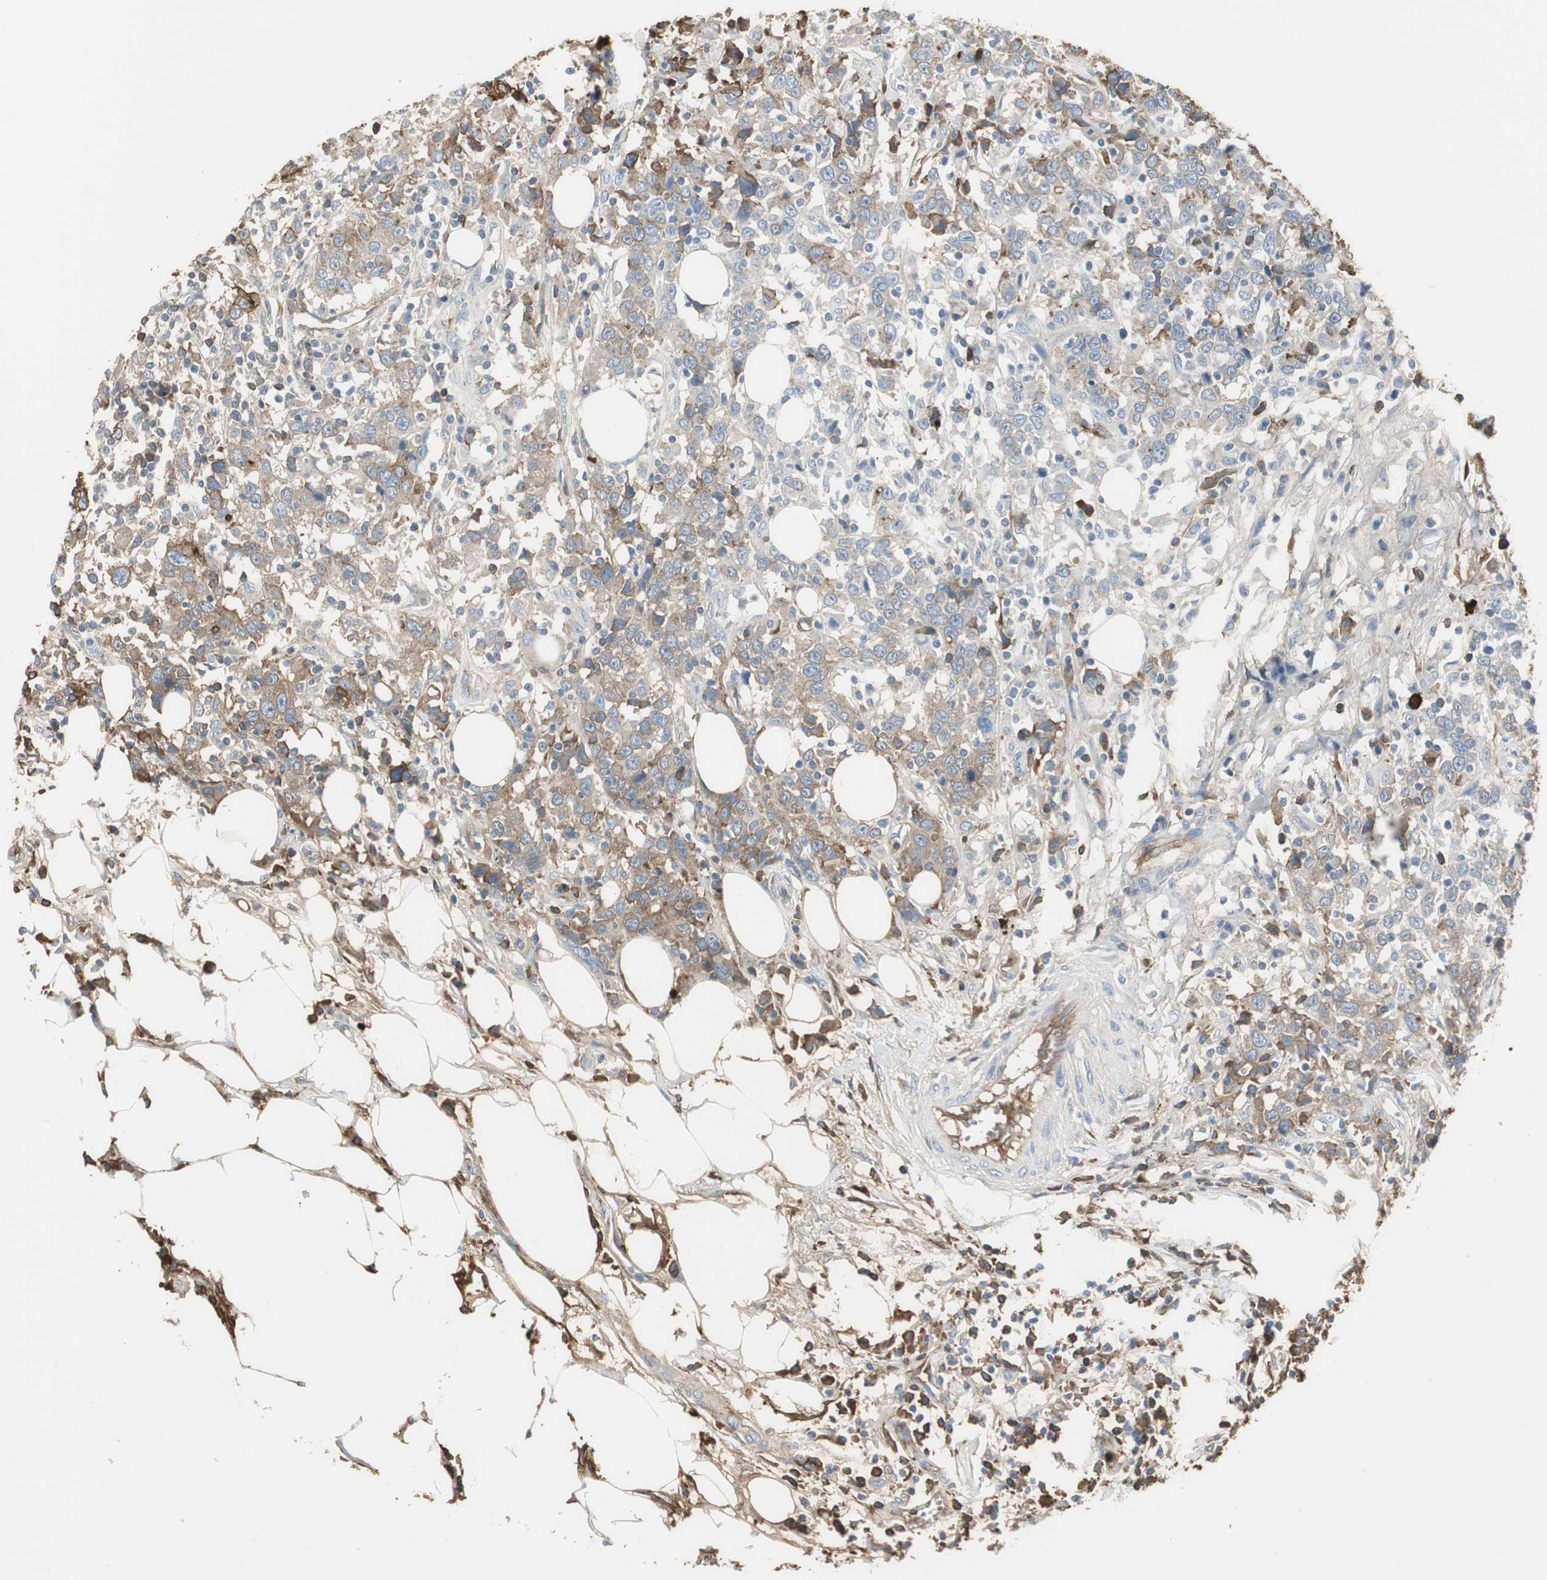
{"staining": {"intensity": "moderate", "quantity": "<25%", "location": "cytoplasmic/membranous"}, "tissue": "urothelial cancer", "cell_type": "Tumor cells", "image_type": "cancer", "snomed": [{"axis": "morphology", "description": "Urothelial carcinoma, High grade"}, {"axis": "topography", "description": "Urinary bladder"}], "caption": "Immunohistochemistry (IHC) photomicrograph of urothelial carcinoma (high-grade) stained for a protein (brown), which displays low levels of moderate cytoplasmic/membranous positivity in about <25% of tumor cells.", "gene": "IGHA1", "patient": {"sex": "male", "age": 61}}